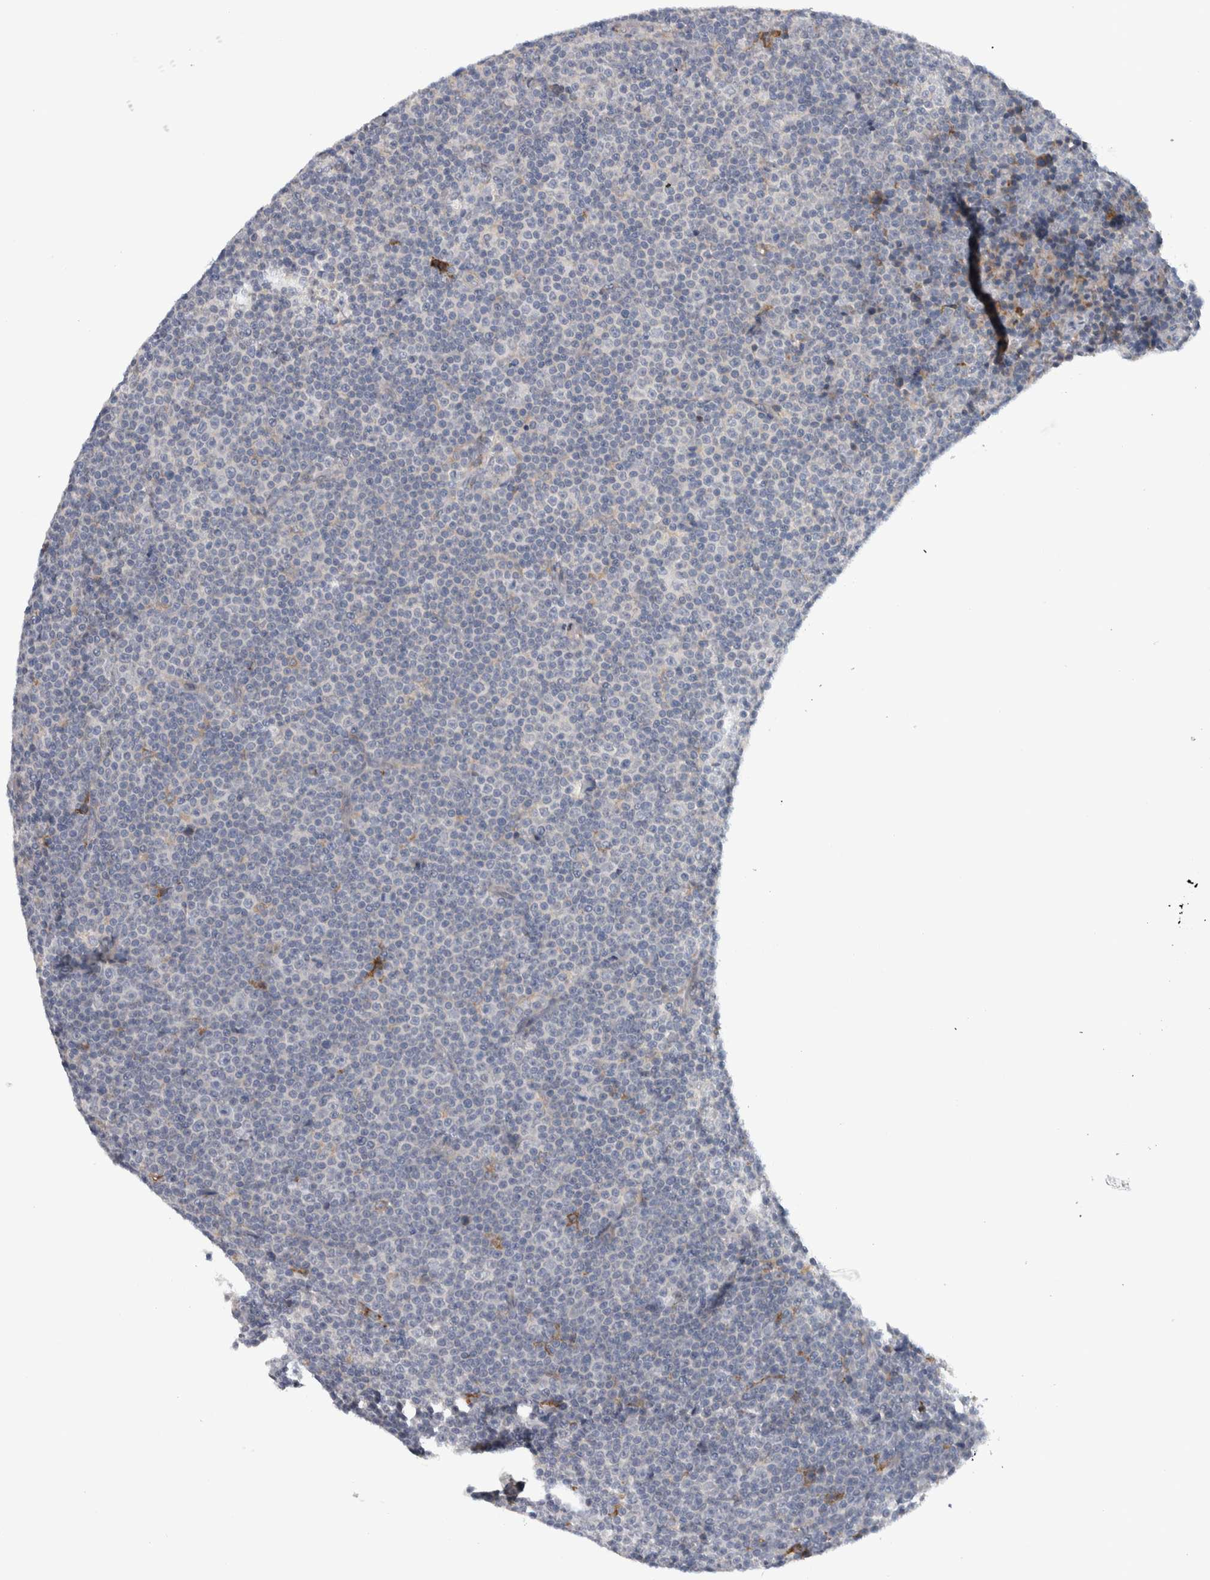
{"staining": {"intensity": "negative", "quantity": "none", "location": "none"}, "tissue": "lymphoma", "cell_type": "Tumor cells", "image_type": "cancer", "snomed": [{"axis": "morphology", "description": "Malignant lymphoma, non-Hodgkin's type, Low grade"}, {"axis": "topography", "description": "Lymph node"}], "caption": "Immunohistochemistry (IHC) photomicrograph of human low-grade malignant lymphoma, non-Hodgkin's type stained for a protein (brown), which exhibits no positivity in tumor cells. (DAB (3,3'-diaminobenzidine) IHC visualized using brightfield microscopy, high magnification).", "gene": "ADPRM", "patient": {"sex": "female", "age": 67}}